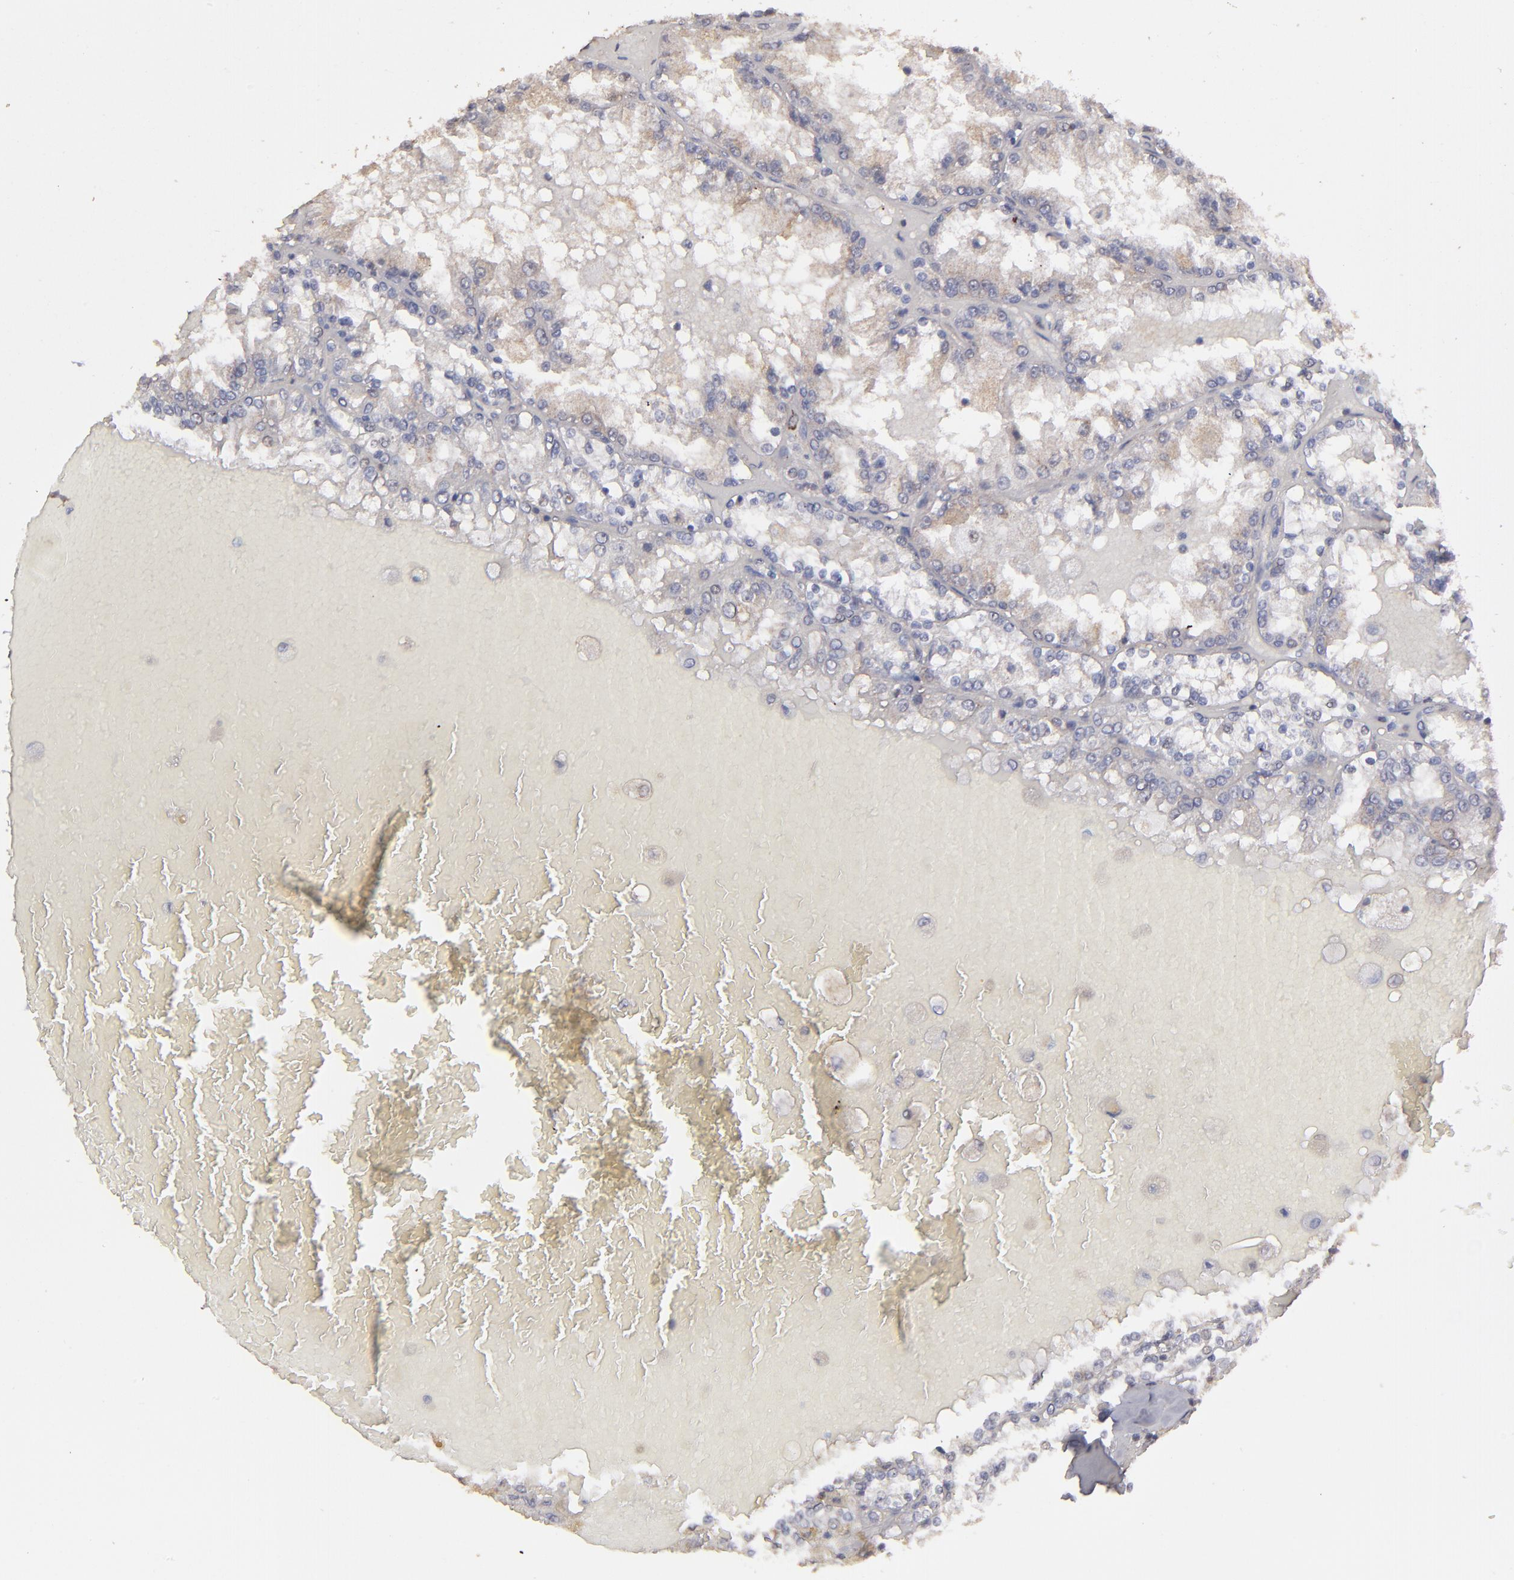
{"staining": {"intensity": "weak", "quantity": "<25%", "location": "cytoplasmic/membranous"}, "tissue": "renal cancer", "cell_type": "Tumor cells", "image_type": "cancer", "snomed": [{"axis": "morphology", "description": "Adenocarcinoma, NOS"}, {"axis": "topography", "description": "Kidney"}], "caption": "Renal cancer was stained to show a protein in brown. There is no significant positivity in tumor cells. Nuclei are stained in blue.", "gene": "FAT1", "patient": {"sex": "female", "age": 56}}